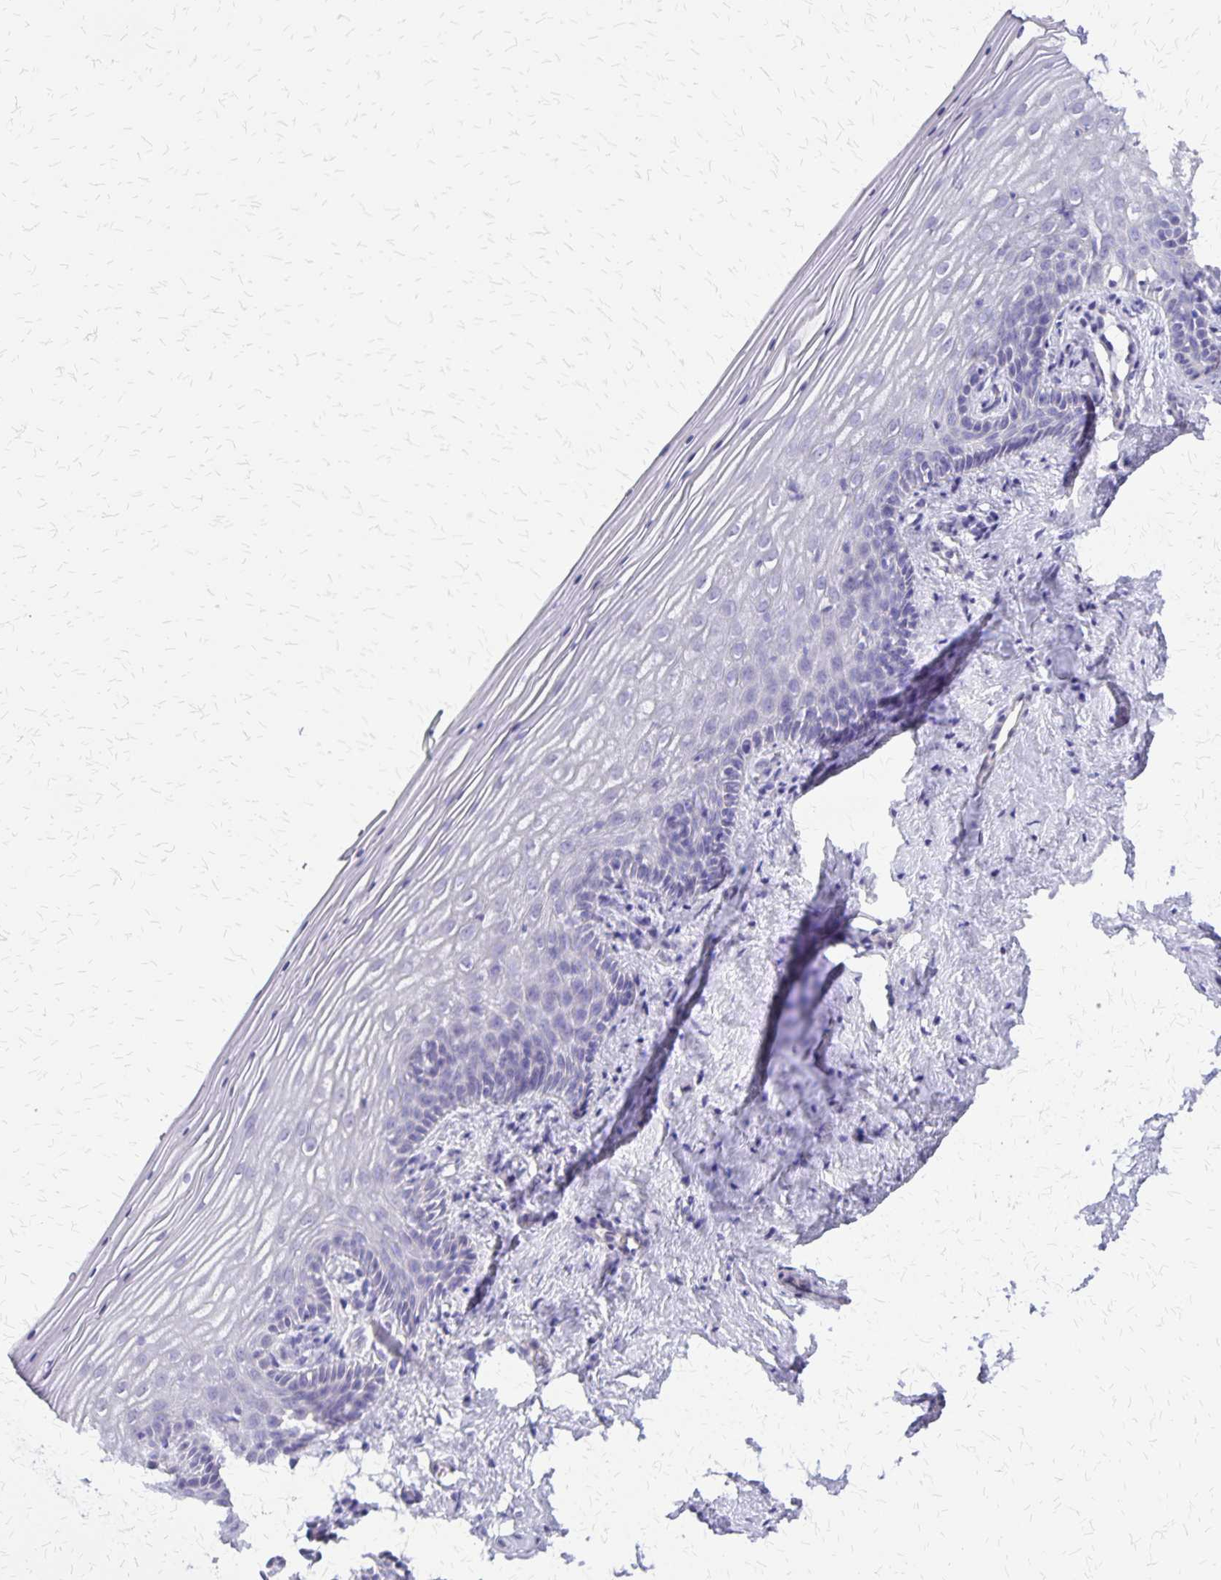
{"staining": {"intensity": "negative", "quantity": "none", "location": "none"}, "tissue": "vagina", "cell_type": "Squamous epithelial cells", "image_type": "normal", "snomed": [{"axis": "morphology", "description": "Normal tissue, NOS"}, {"axis": "topography", "description": "Vagina"}], "caption": "A high-resolution histopathology image shows immunohistochemistry (IHC) staining of unremarkable vagina, which reveals no significant expression in squamous epithelial cells.", "gene": "SI", "patient": {"sex": "female", "age": 45}}